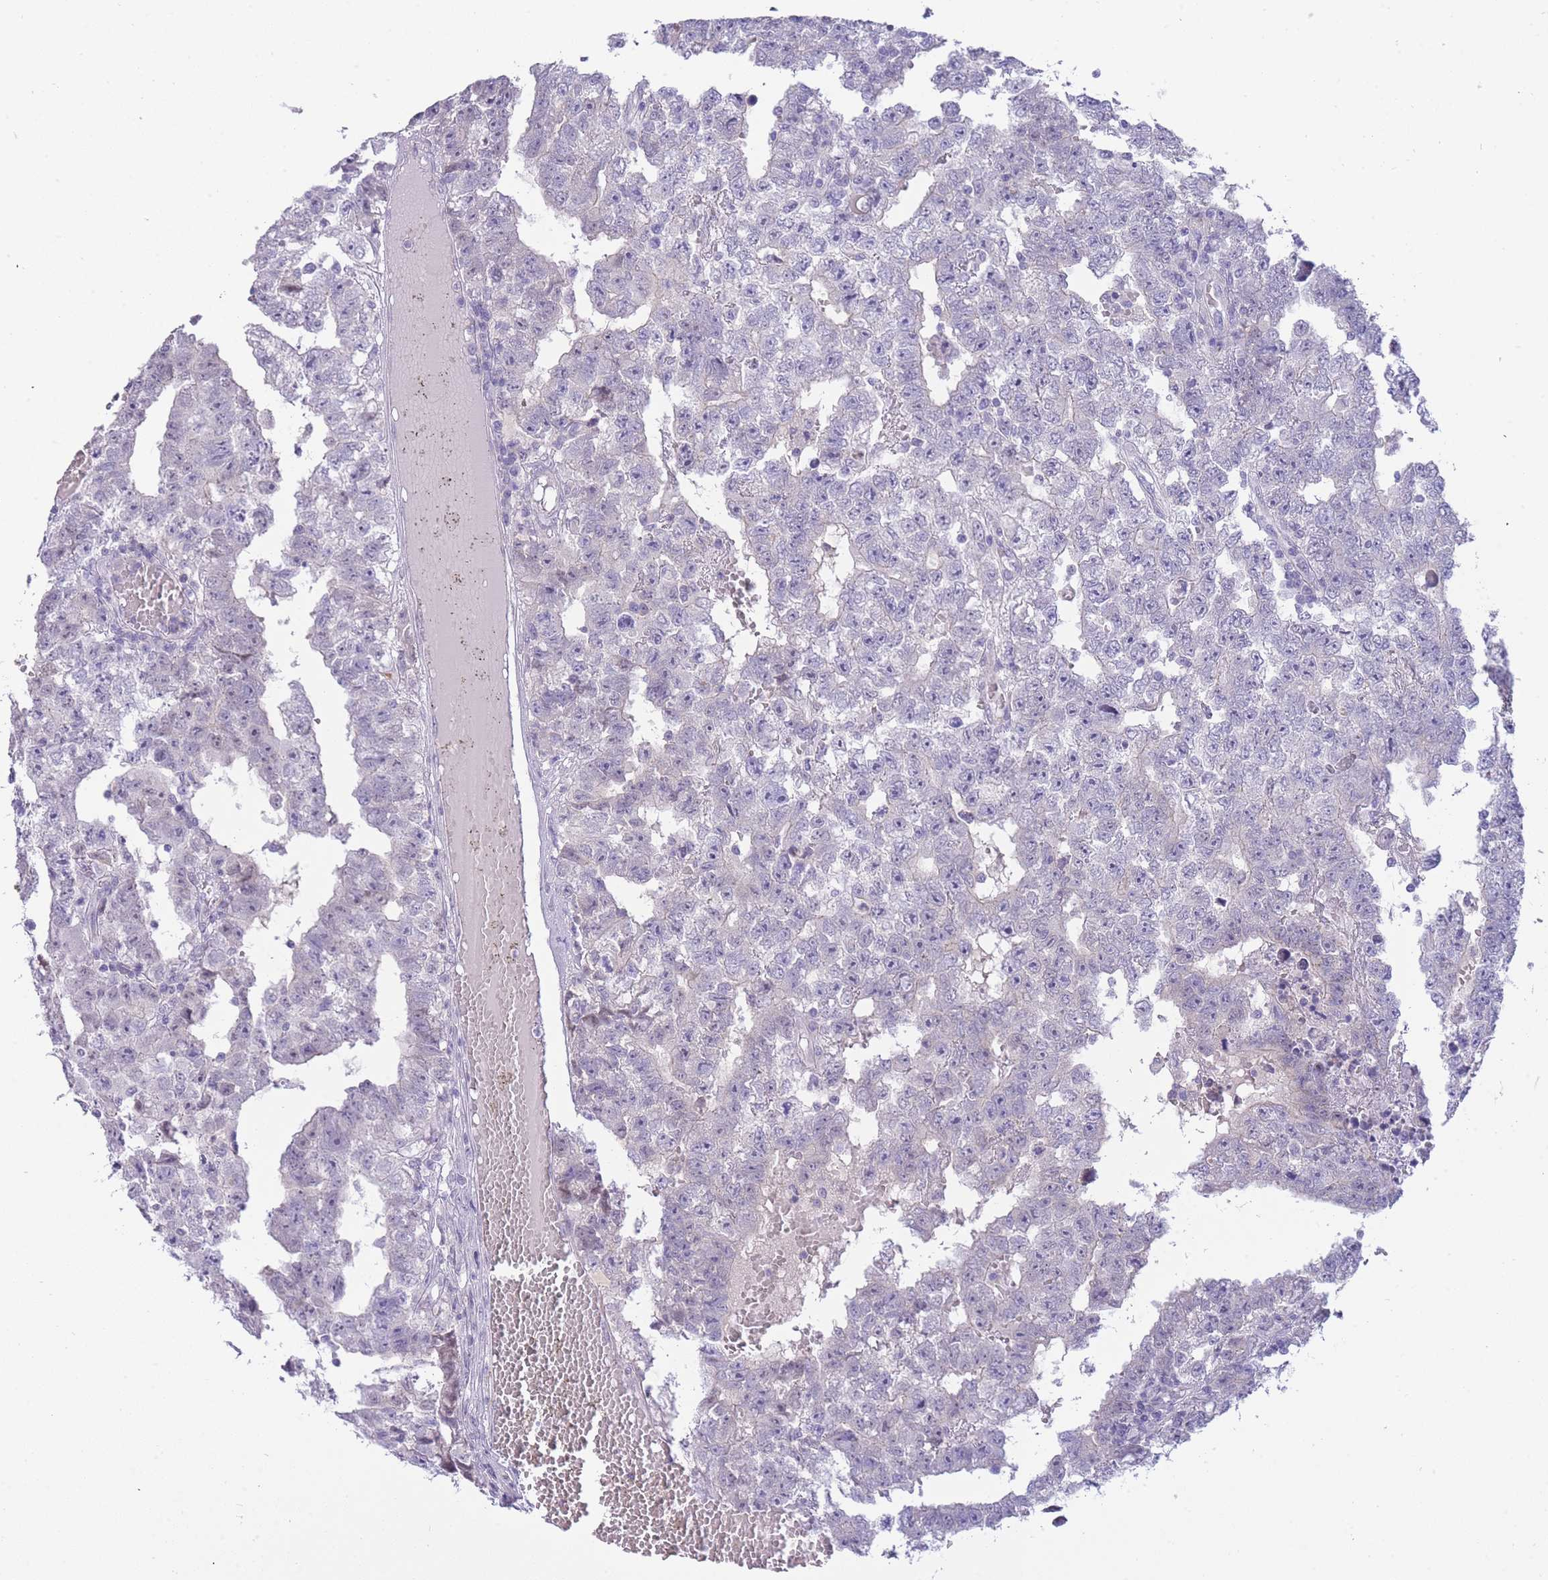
{"staining": {"intensity": "negative", "quantity": "none", "location": "none"}, "tissue": "testis cancer", "cell_type": "Tumor cells", "image_type": "cancer", "snomed": [{"axis": "morphology", "description": "Carcinoma, Embryonal, NOS"}, {"axis": "topography", "description": "Testis"}], "caption": "Immunohistochemistry (IHC) photomicrograph of human testis embryonal carcinoma stained for a protein (brown), which exhibits no positivity in tumor cells. (DAB (3,3'-diaminobenzidine) IHC visualized using brightfield microscopy, high magnification).", "gene": "PRR23B", "patient": {"sex": "male", "age": 25}}